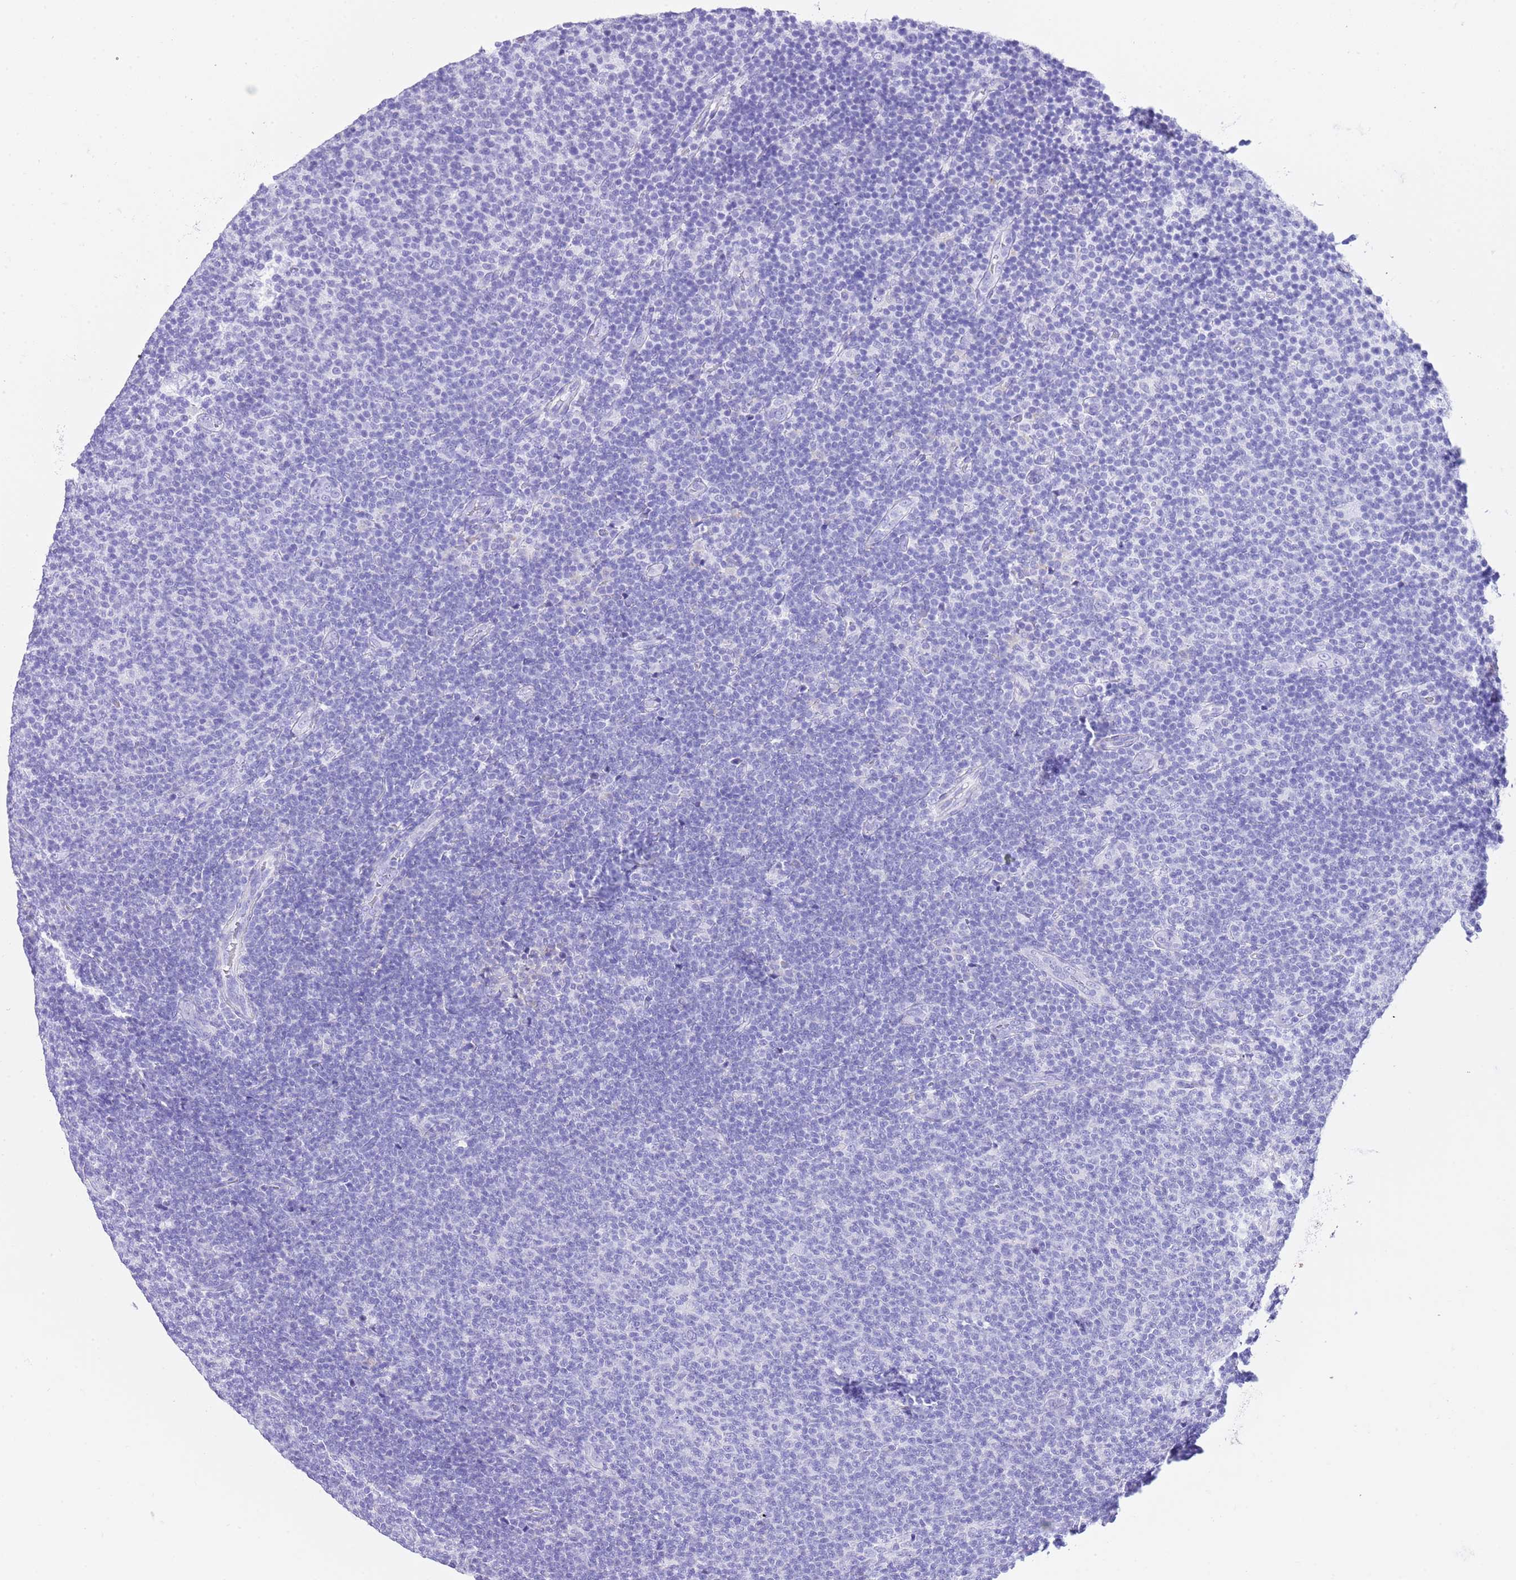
{"staining": {"intensity": "negative", "quantity": "none", "location": "none"}, "tissue": "lymphoma", "cell_type": "Tumor cells", "image_type": "cancer", "snomed": [{"axis": "morphology", "description": "Malignant lymphoma, non-Hodgkin's type, Low grade"}, {"axis": "topography", "description": "Lymph node"}], "caption": "An image of human low-grade malignant lymphoma, non-Hodgkin's type is negative for staining in tumor cells.", "gene": "KCNC1", "patient": {"sex": "male", "age": 66}}